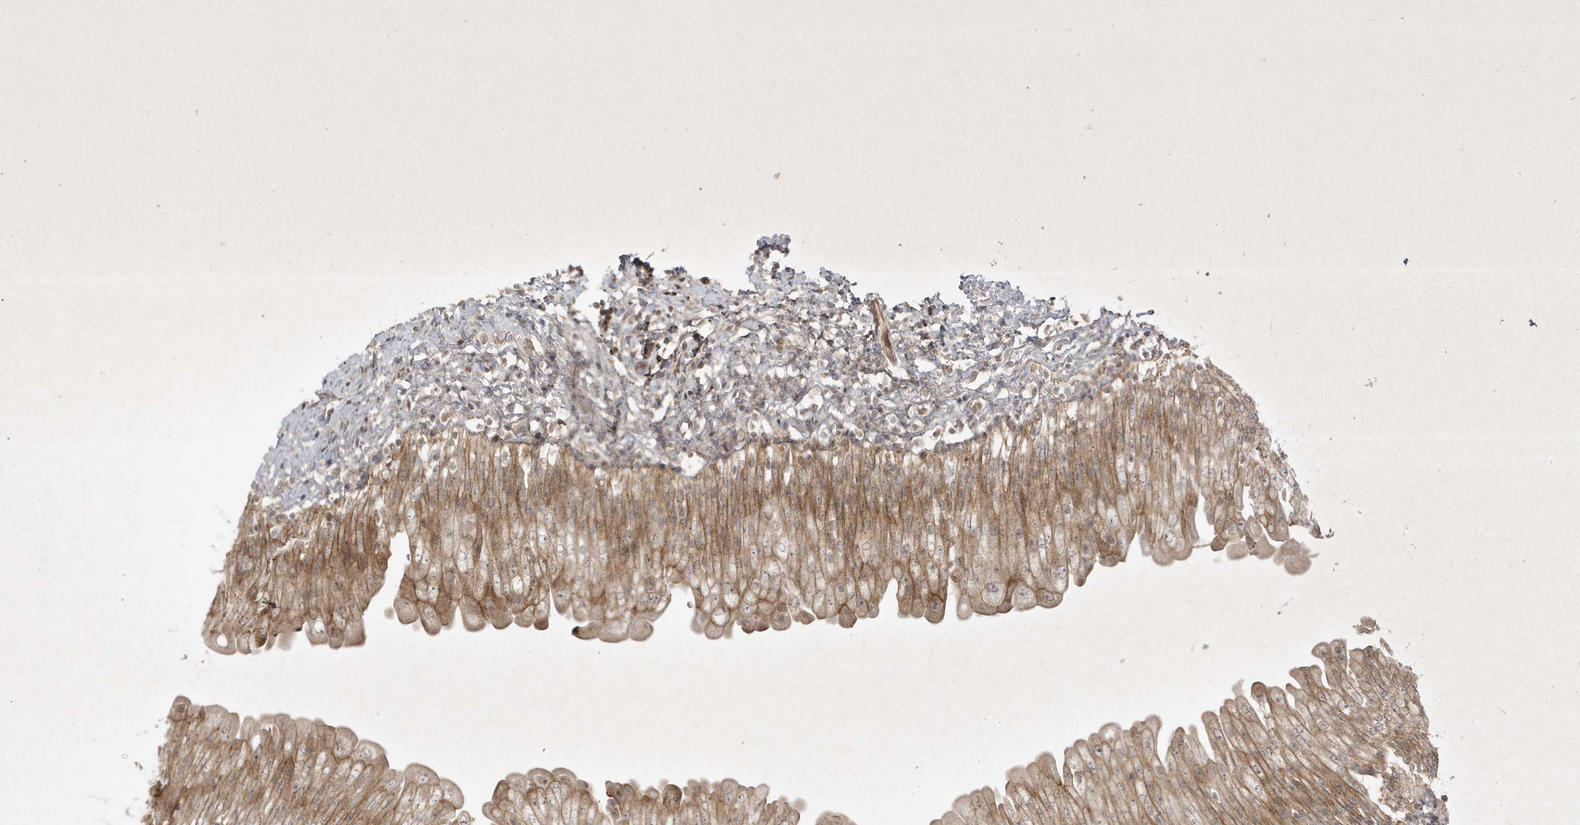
{"staining": {"intensity": "moderate", "quantity": ">75%", "location": "cytoplasmic/membranous"}, "tissue": "urinary bladder", "cell_type": "Urothelial cells", "image_type": "normal", "snomed": [{"axis": "morphology", "description": "Normal tissue, NOS"}, {"axis": "topography", "description": "Urinary bladder"}], "caption": "IHC image of unremarkable human urinary bladder stained for a protein (brown), which reveals medium levels of moderate cytoplasmic/membranous positivity in approximately >75% of urothelial cells.", "gene": "FAM83C", "patient": {"sex": "female", "age": 27}}